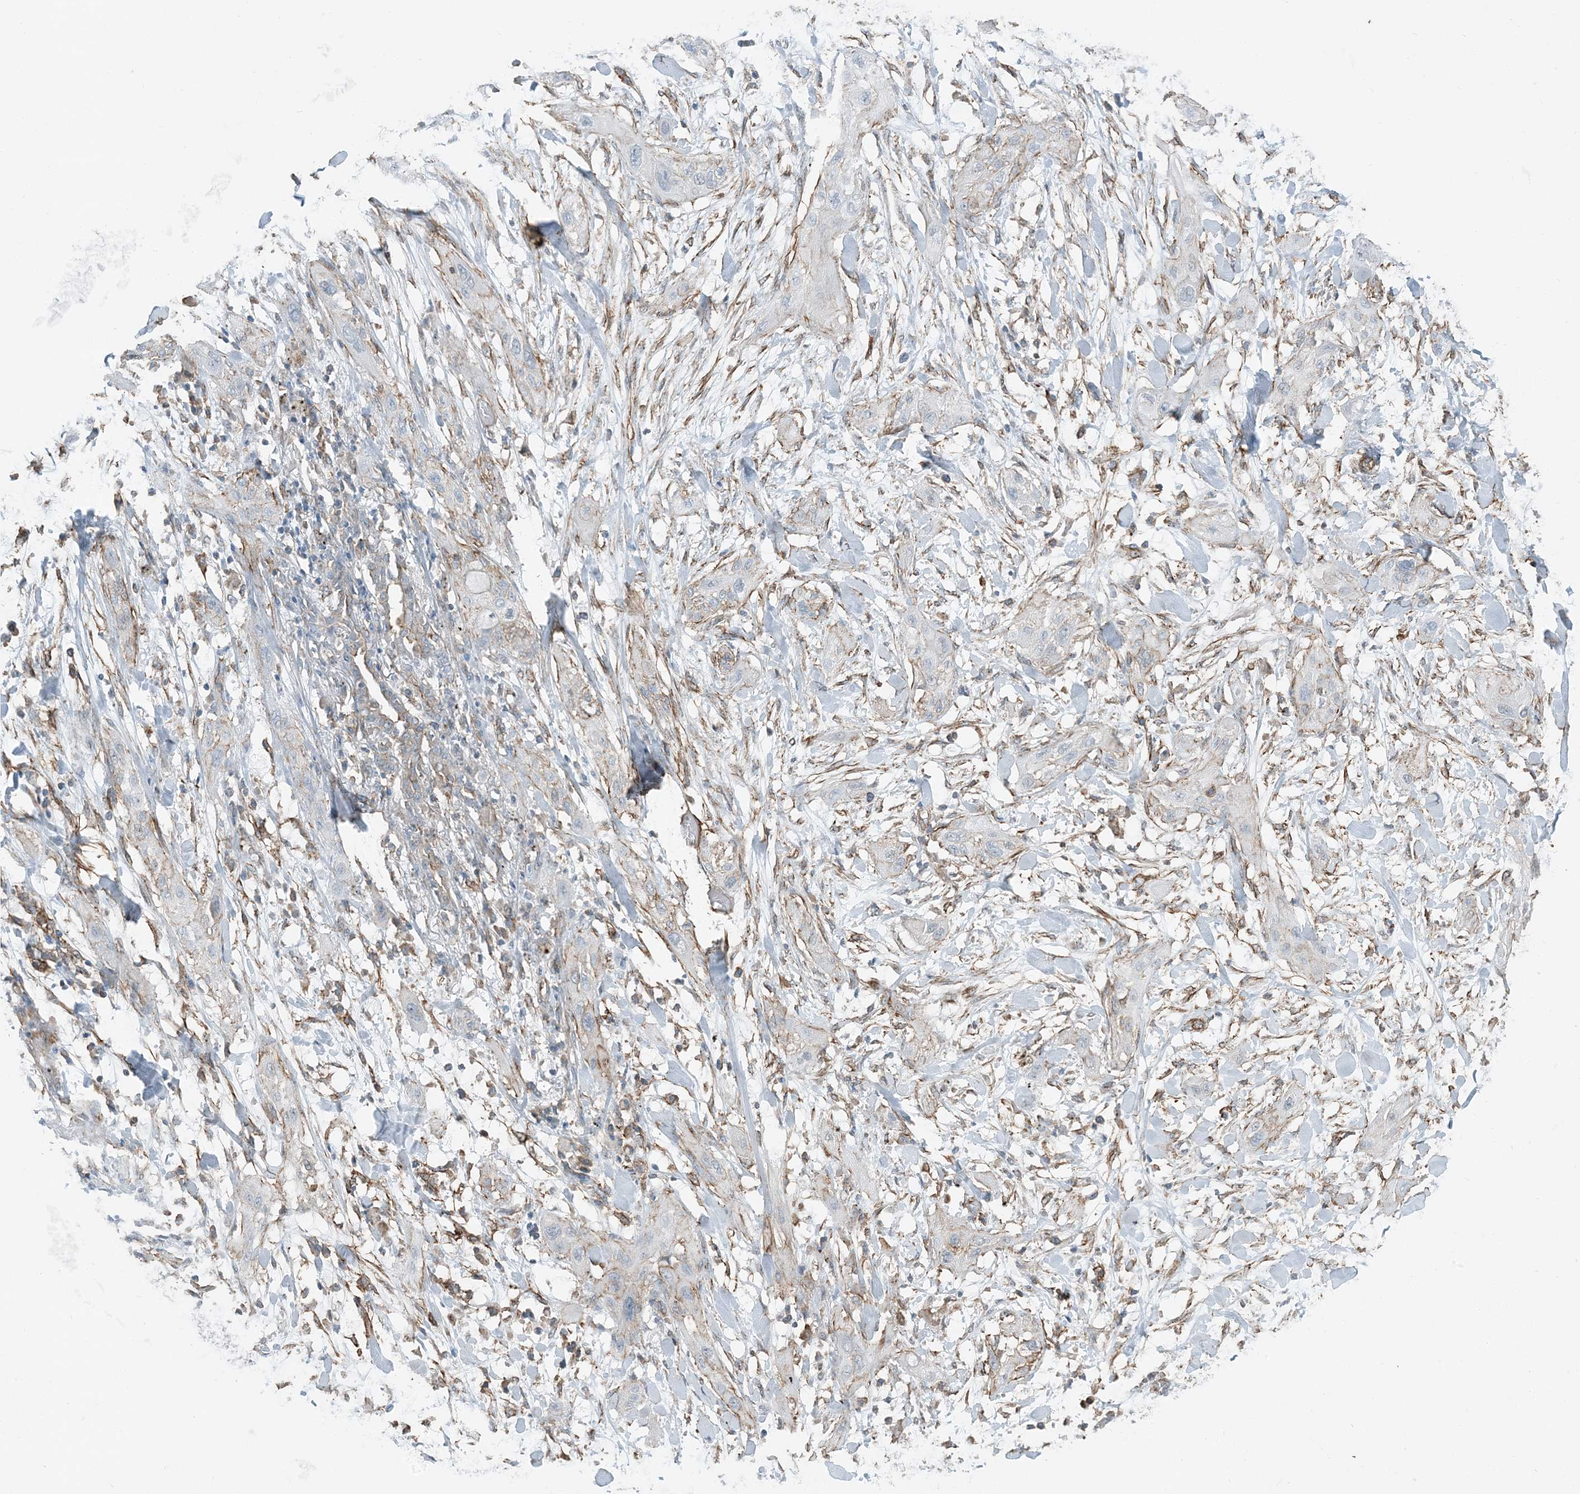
{"staining": {"intensity": "negative", "quantity": "none", "location": "none"}, "tissue": "lung cancer", "cell_type": "Tumor cells", "image_type": "cancer", "snomed": [{"axis": "morphology", "description": "Squamous cell carcinoma, NOS"}, {"axis": "topography", "description": "Lung"}], "caption": "IHC image of human lung cancer stained for a protein (brown), which demonstrates no positivity in tumor cells. (Stains: DAB (3,3'-diaminobenzidine) immunohistochemistry with hematoxylin counter stain, Microscopy: brightfield microscopy at high magnification).", "gene": "APOBEC3C", "patient": {"sex": "female", "age": 47}}